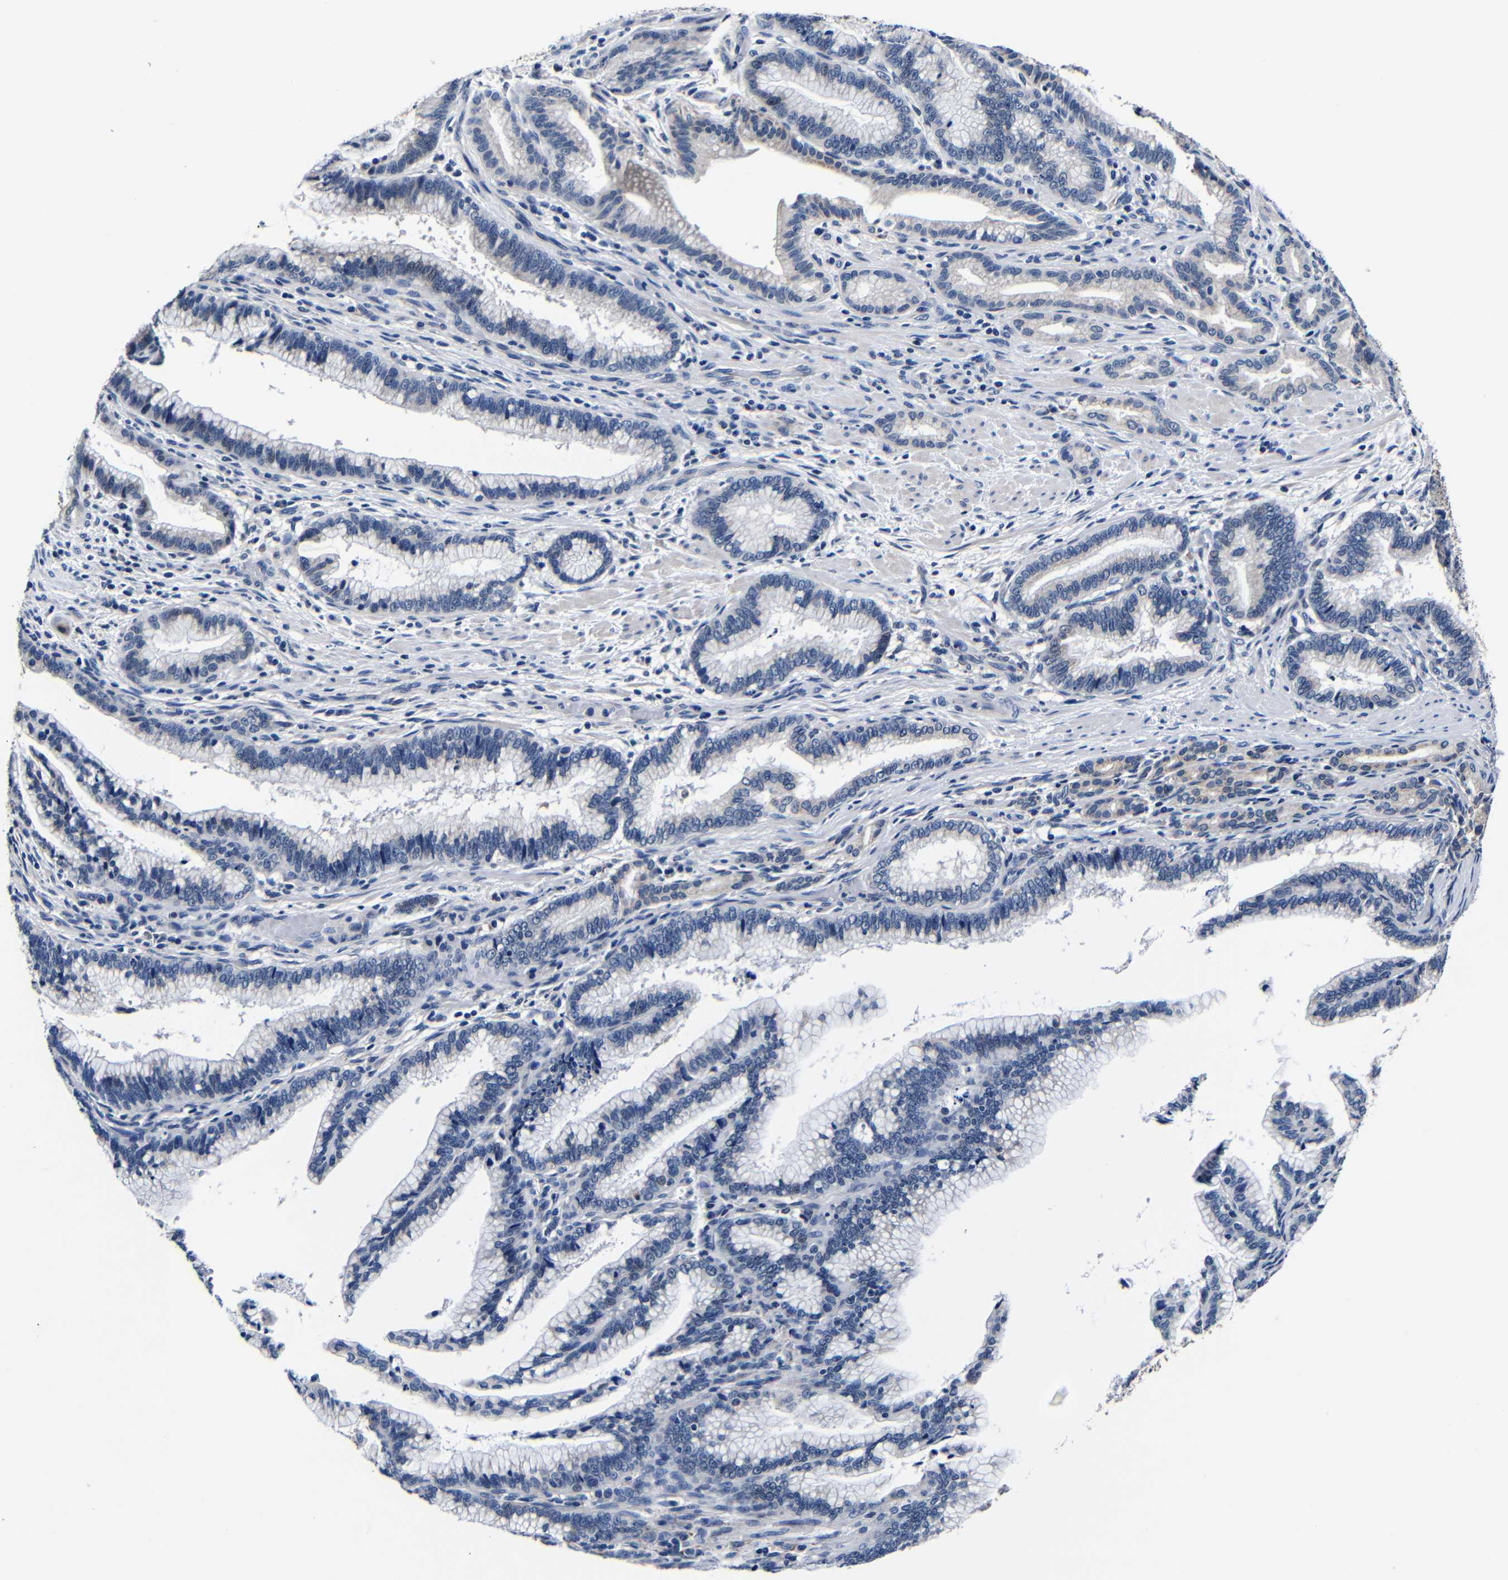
{"staining": {"intensity": "negative", "quantity": "none", "location": "none"}, "tissue": "pancreatic cancer", "cell_type": "Tumor cells", "image_type": "cancer", "snomed": [{"axis": "morphology", "description": "Adenocarcinoma, NOS"}, {"axis": "topography", "description": "Pancreas"}], "caption": "Tumor cells are negative for protein expression in human pancreatic cancer (adenocarcinoma). Brightfield microscopy of IHC stained with DAB (3,3'-diaminobenzidine) (brown) and hematoxylin (blue), captured at high magnification.", "gene": "DEPP1", "patient": {"sex": "female", "age": 64}}